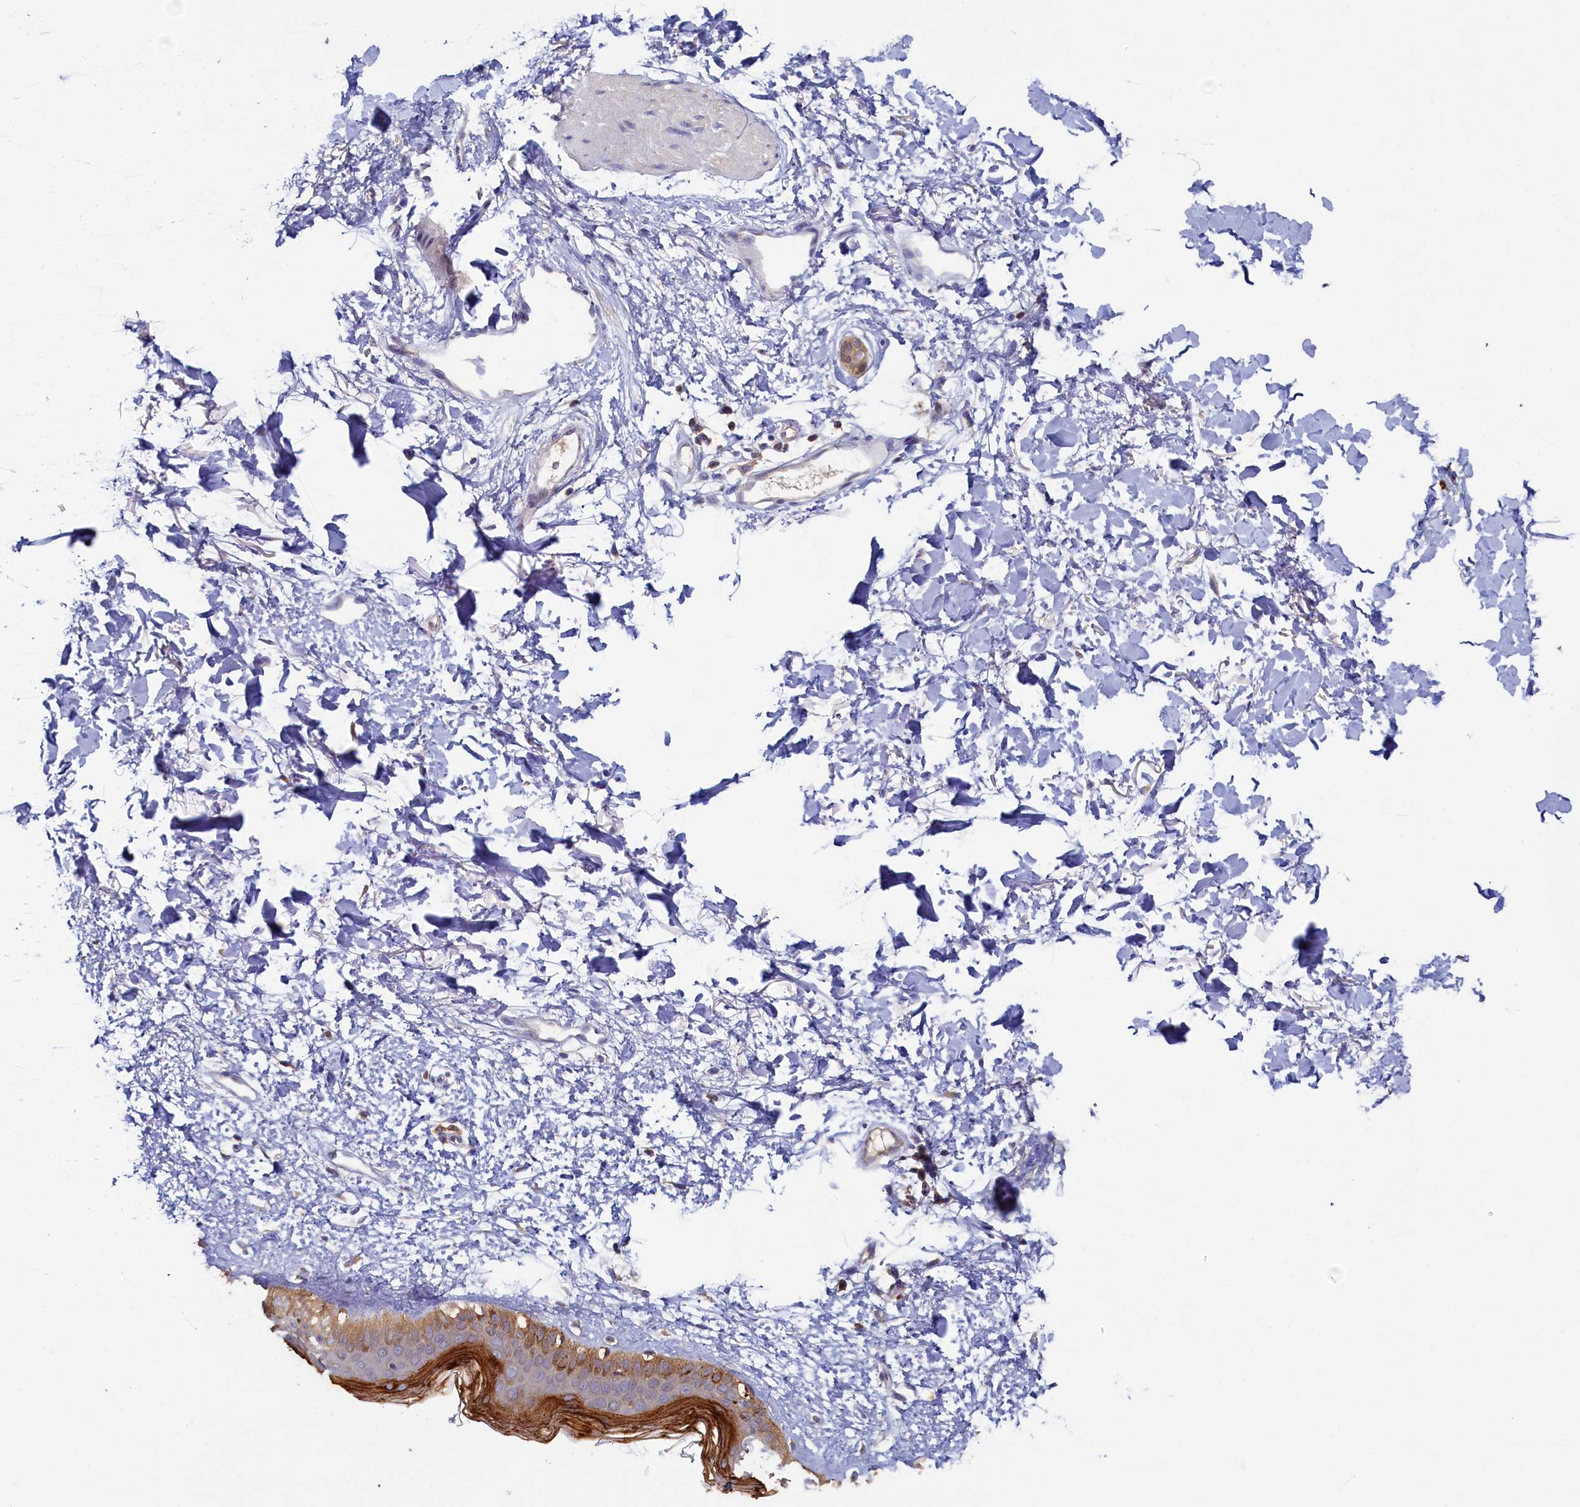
{"staining": {"intensity": "moderate", "quantity": ">75%", "location": "cytoplasmic/membranous"}, "tissue": "skin", "cell_type": "Fibroblasts", "image_type": "normal", "snomed": [{"axis": "morphology", "description": "Normal tissue, NOS"}, {"axis": "topography", "description": "Skin"}], "caption": "Immunohistochemistry histopathology image of unremarkable skin: human skin stained using IHC reveals medium levels of moderate protein expression localized specifically in the cytoplasmic/membranous of fibroblasts, appearing as a cytoplasmic/membranous brown color.", "gene": "TIMM8B", "patient": {"sex": "female", "age": 58}}